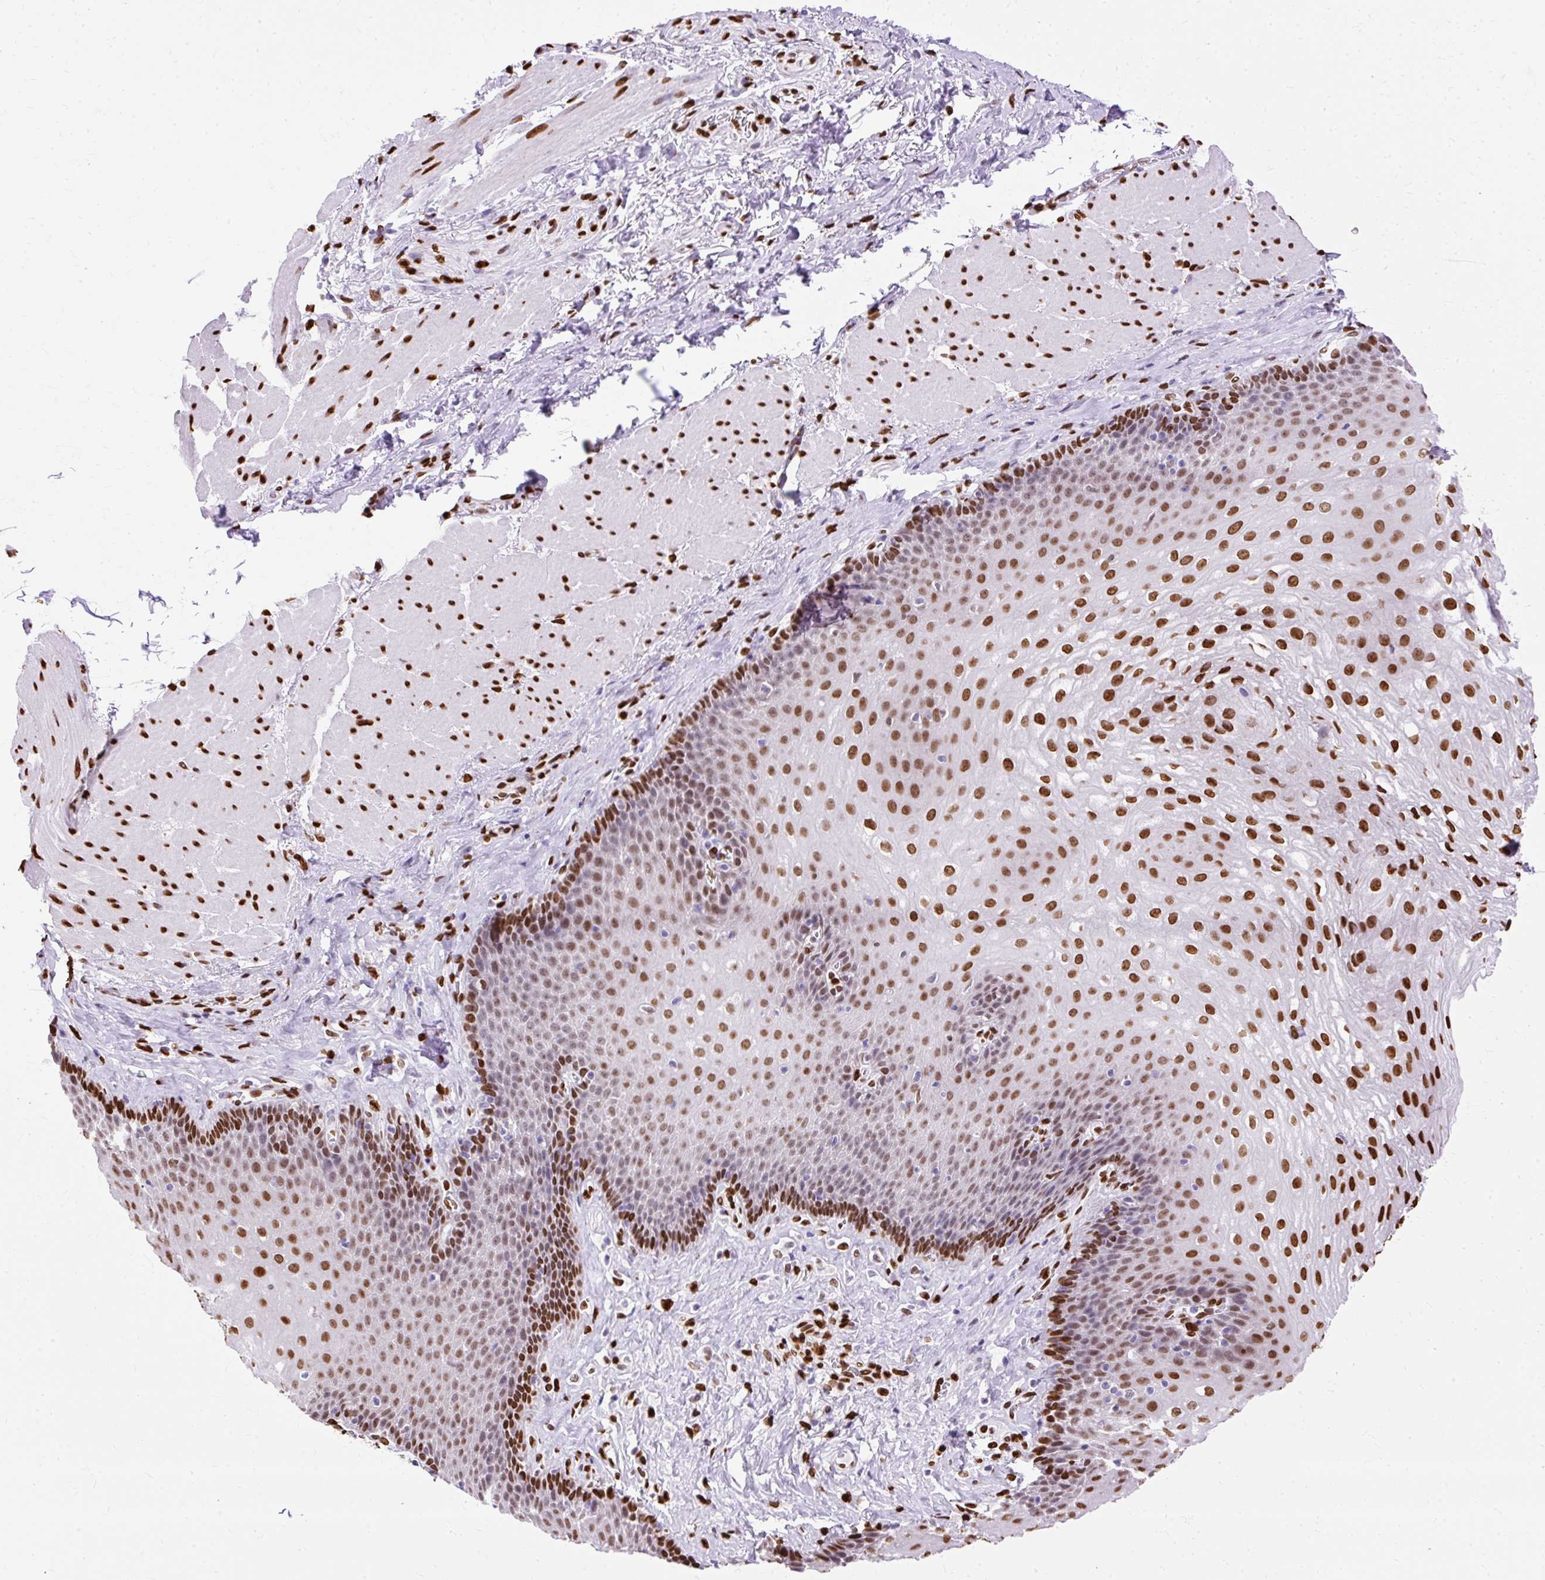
{"staining": {"intensity": "strong", "quantity": ">75%", "location": "nuclear"}, "tissue": "esophagus", "cell_type": "Squamous epithelial cells", "image_type": "normal", "snomed": [{"axis": "morphology", "description": "Normal tissue, NOS"}, {"axis": "topography", "description": "Esophagus"}], "caption": "Immunohistochemistry (IHC) (DAB (3,3'-diaminobenzidine)) staining of normal human esophagus displays strong nuclear protein expression in about >75% of squamous epithelial cells.", "gene": "TMEM184C", "patient": {"sex": "female", "age": 66}}